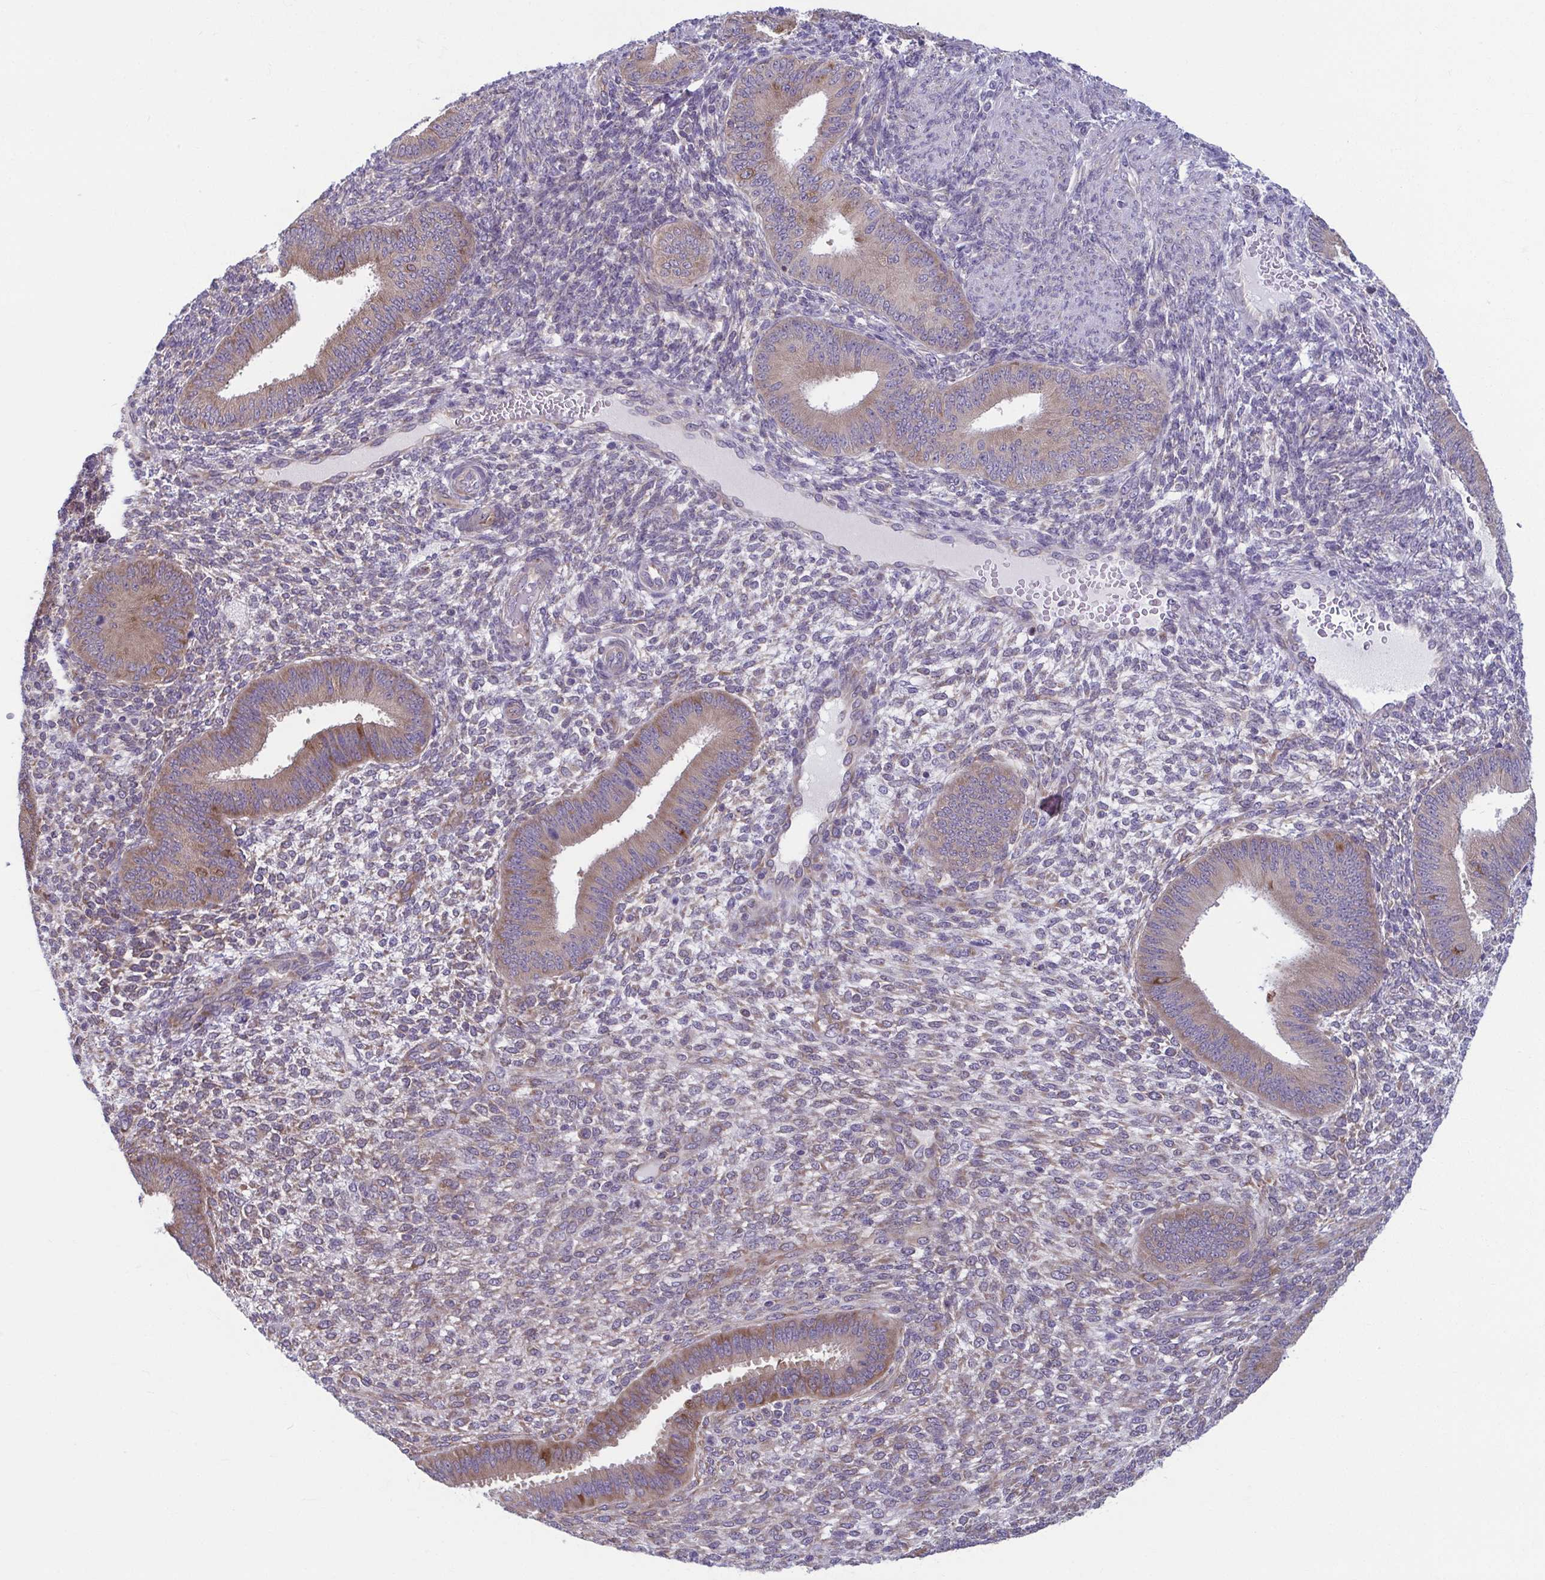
{"staining": {"intensity": "weak", "quantity": "<25%", "location": "cytoplasmic/membranous"}, "tissue": "endometrium", "cell_type": "Cells in endometrial stroma", "image_type": "normal", "snomed": [{"axis": "morphology", "description": "Normal tissue, NOS"}, {"axis": "topography", "description": "Endometrium"}], "caption": "DAB (3,3'-diaminobenzidine) immunohistochemical staining of unremarkable human endometrium demonstrates no significant positivity in cells in endometrial stroma.", "gene": "TMEM108", "patient": {"sex": "female", "age": 39}}